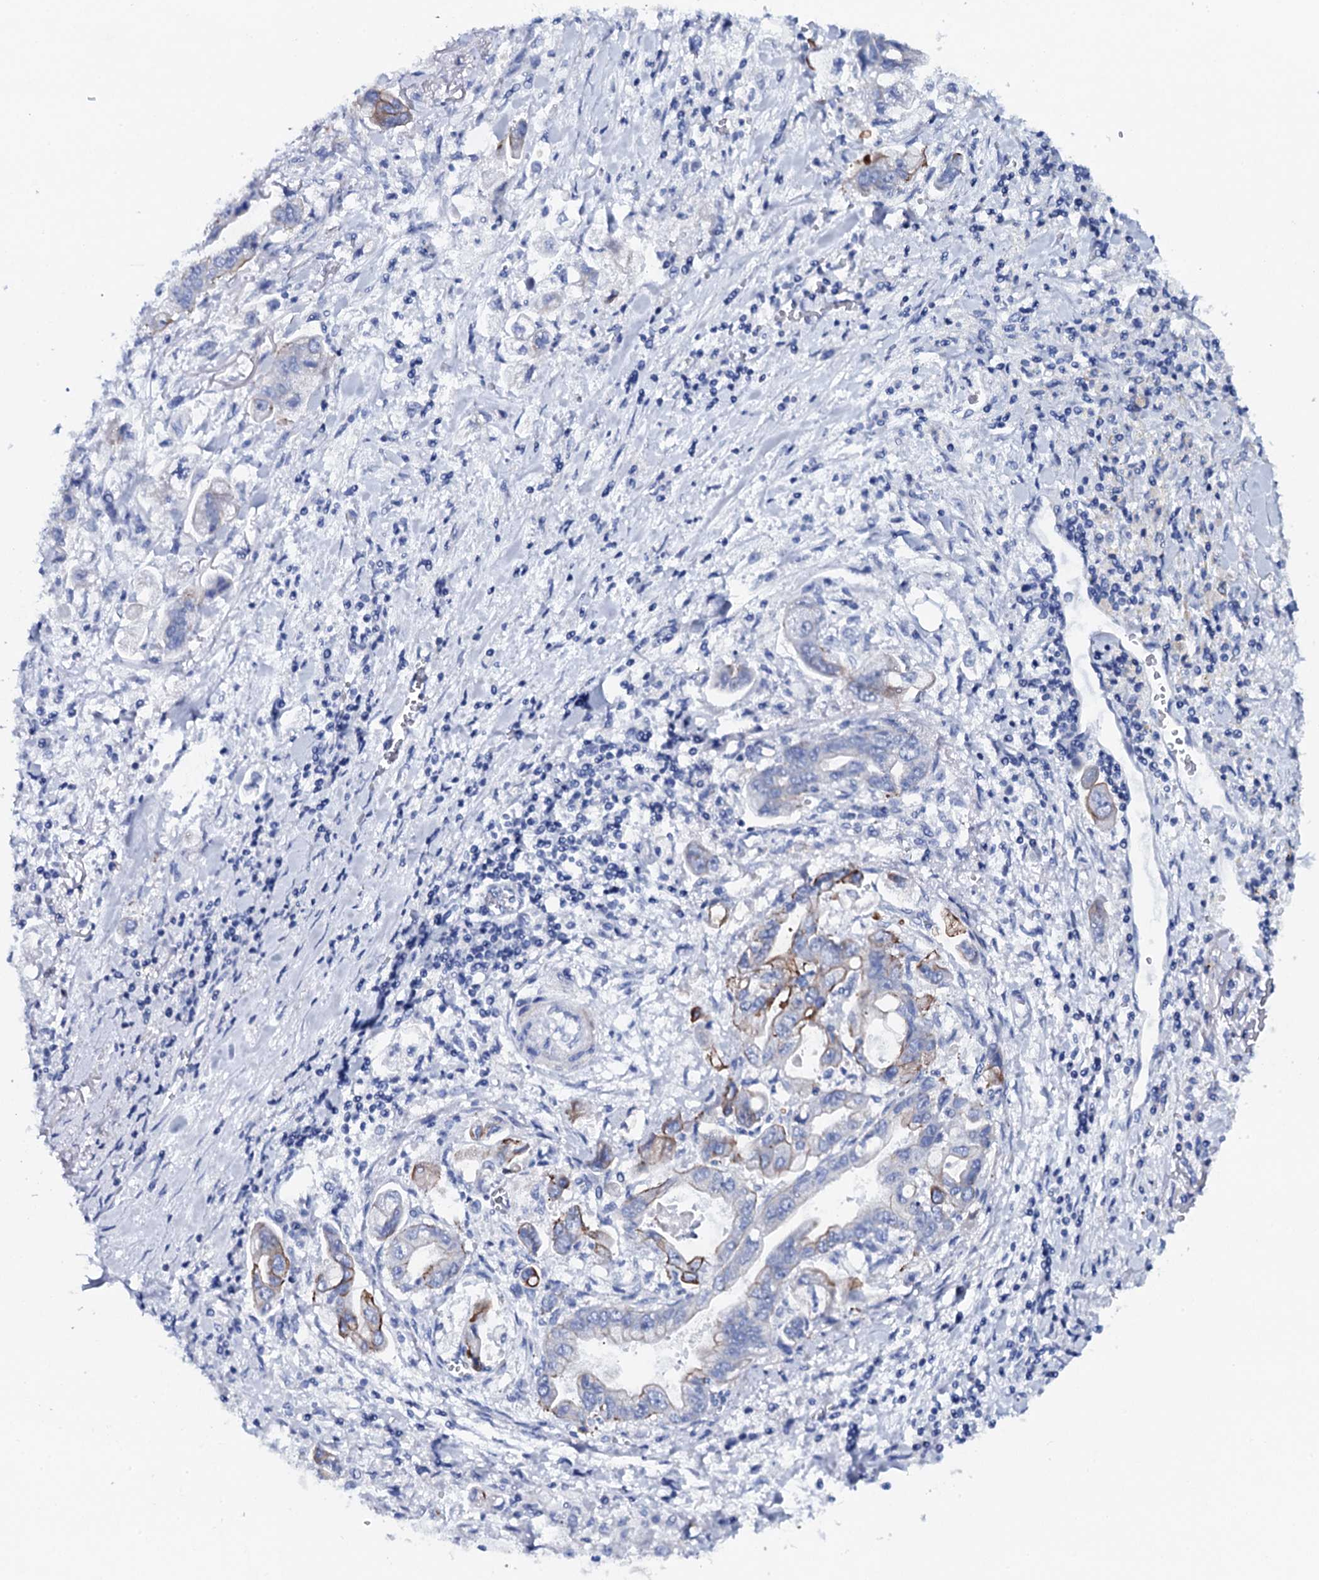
{"staining": {"intensity": "moderate", "quantity": "<25%", "location": "cytoplasmic/membranous"}, "tissue": "stomach cancer", "cell_type": "Tumor cells", "image_type": "cancer", "snomed": [{"axis": "morphology", "description": "Adenocarcinoma, NOS"}, {"axis": "topography", "description": "Stomach"}], "caption": "Immunohistochemical staining of human stomach cancer demonstrates low levels of moderate cytoplasmic/membranous expression in about <25% of tumor cells. Nuclei are stained in blue.", "gene": "GYS2", "patient": {"sex": "male", "age": 62}}